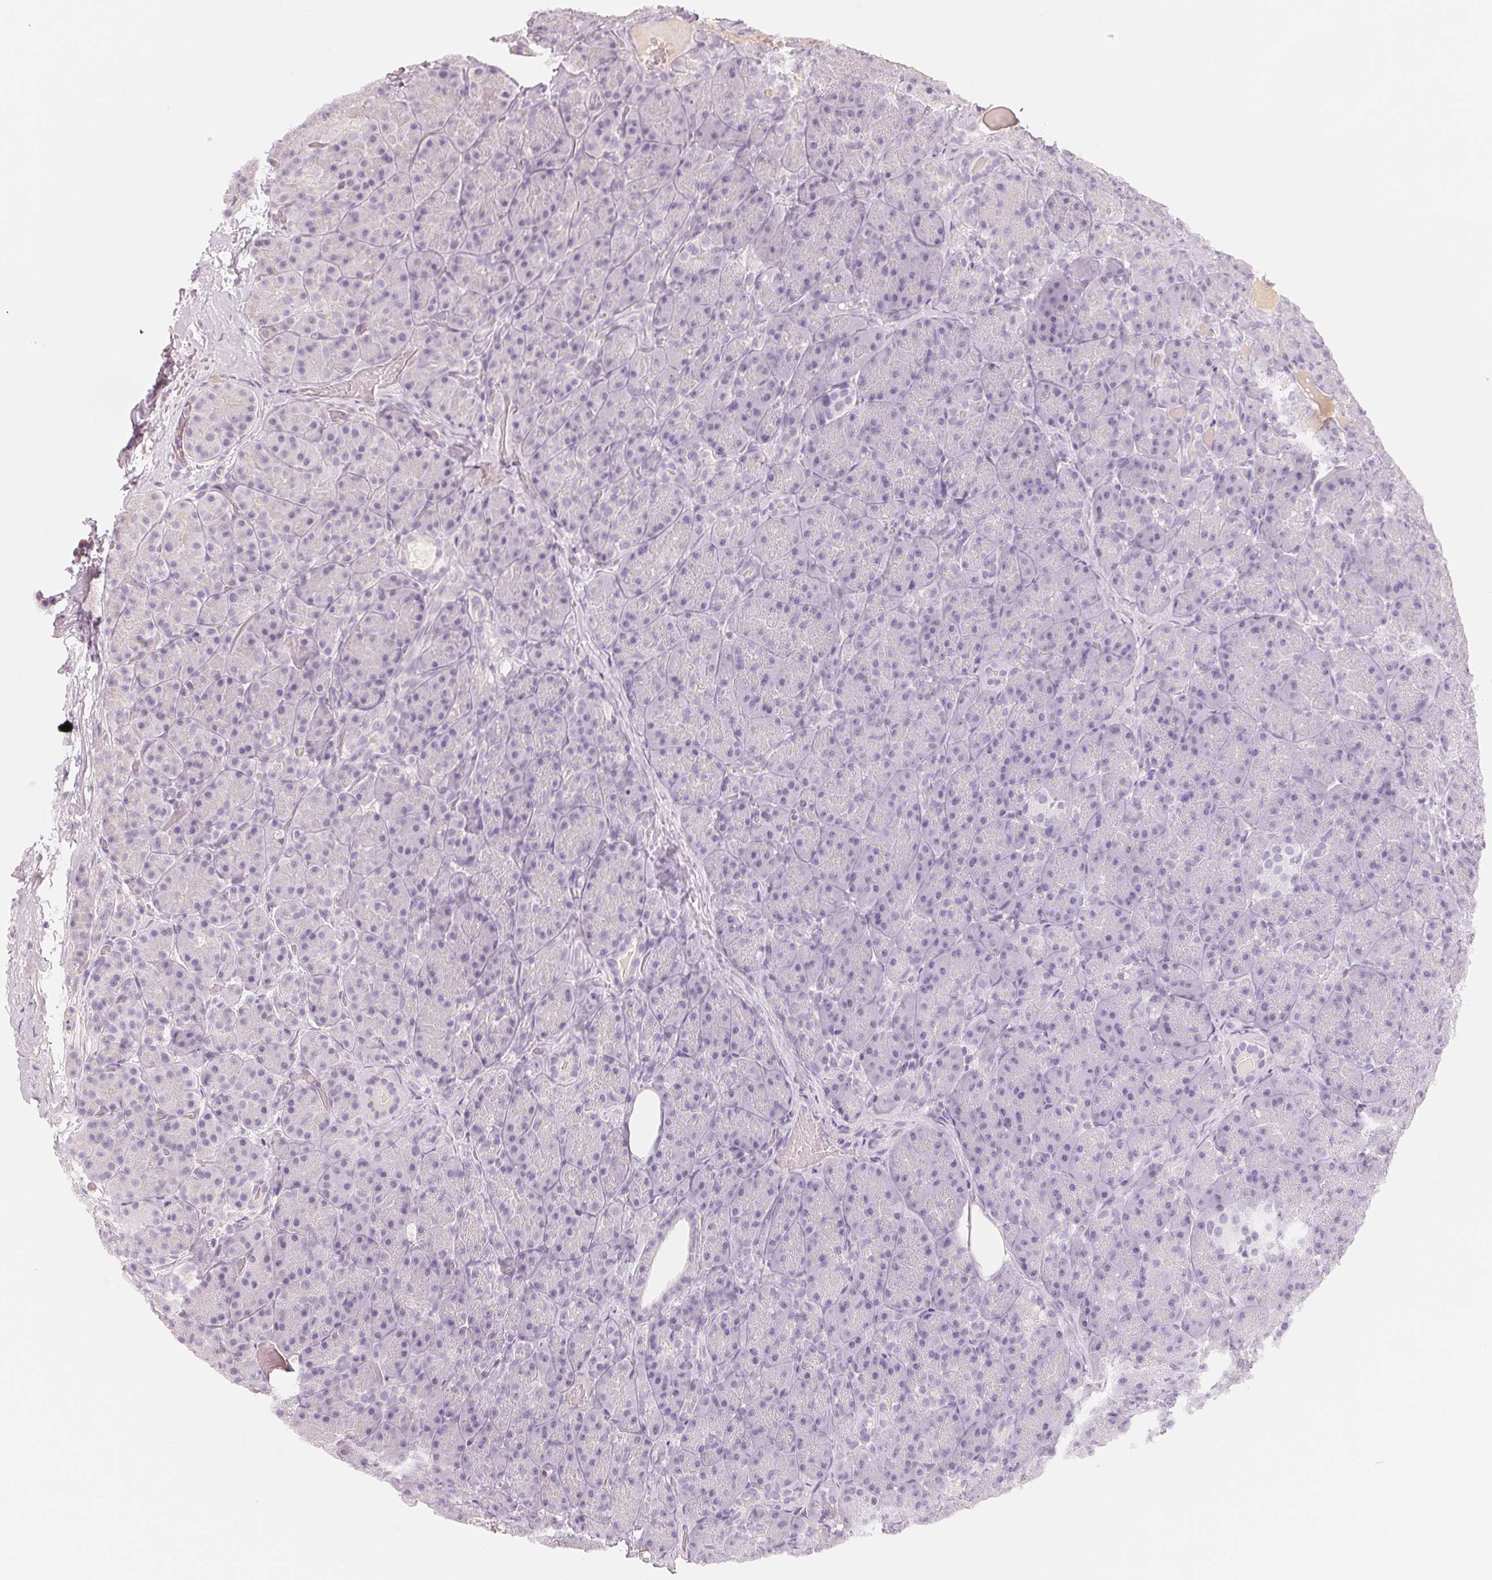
{"staining": {"intensity": "negative", "quantity": "none", "location": "none"}, "tissue": "pancreas", "cell_type": "Exocrine glandular cells", "image_type": "normal", "snomed": [{"axis": "morphology", "description": "Normal tissue, NOS"}, {"axis": "topography", "description": "Pancreas"}], "caption": "A high-resolution image shows immunohistochemistry (IHC) staining of normal pancreas, which reveals no significant positivity in exocrine glandular cells. (IHC, brightfield microscopy, high magnification).", "gene": "CFHR2", "patient": {"sex": "male", "age": 57}}